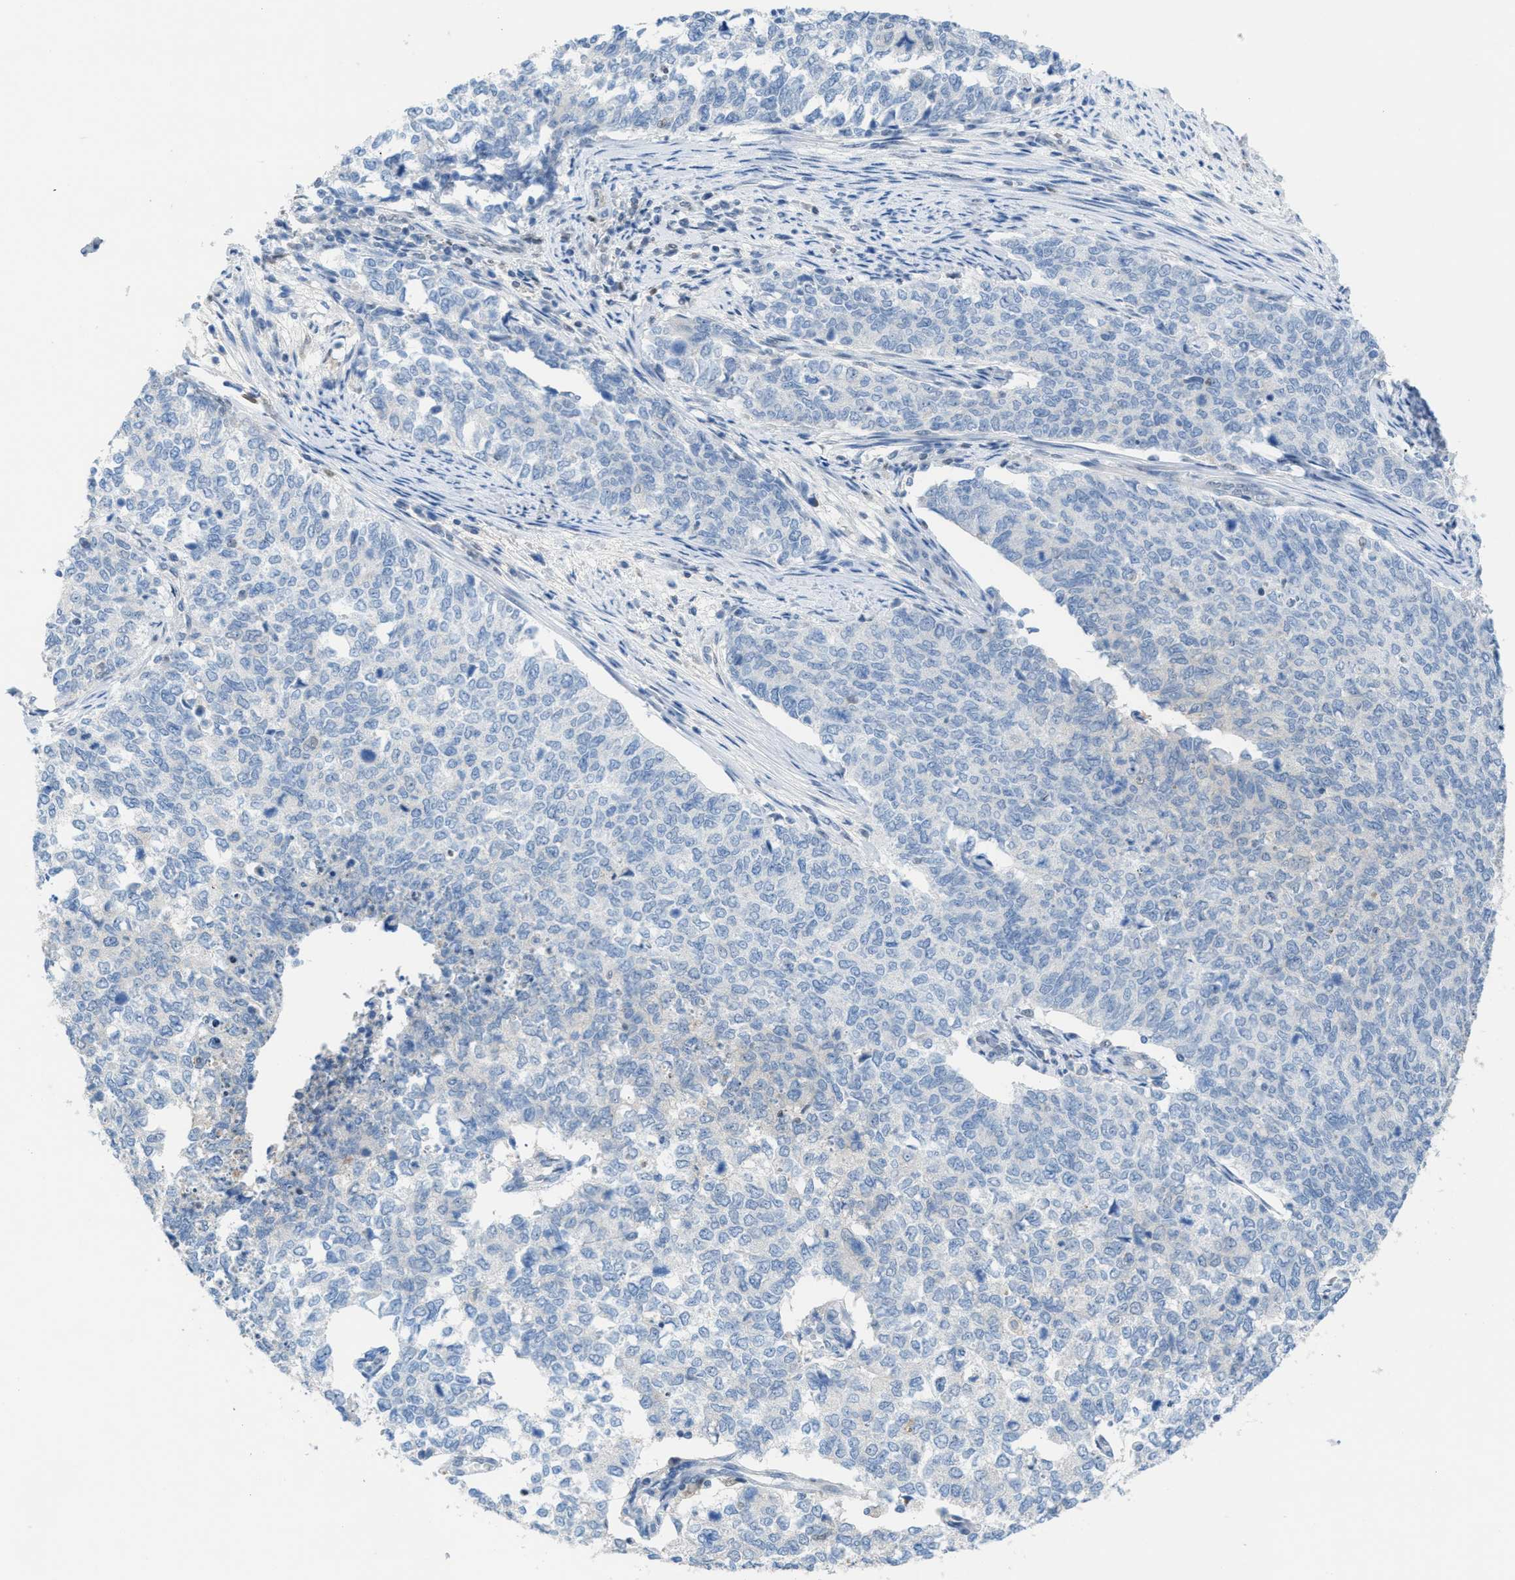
{"staining": {"intensity": "negative", "quantity": "none", "location": "none"}, "tissue": "cervical cancer", "cell_type": "Tumor cells", "image_type": "cancer", "snomed": [{"axis": "morphology", "description": "Squamous cell carcinoma, NOS"}, {"axis": "topography", "description": "Cervix"}], "caption": "The image shows no significant expression in tumor cells of cervical cancer. (DAB (3,3'-diaminobenzidine) immunohistochemistry (IHC) with hematoxylin counter stain).", "gene": "PPM1D", "patient": {"sex": "female", "age": 63}}